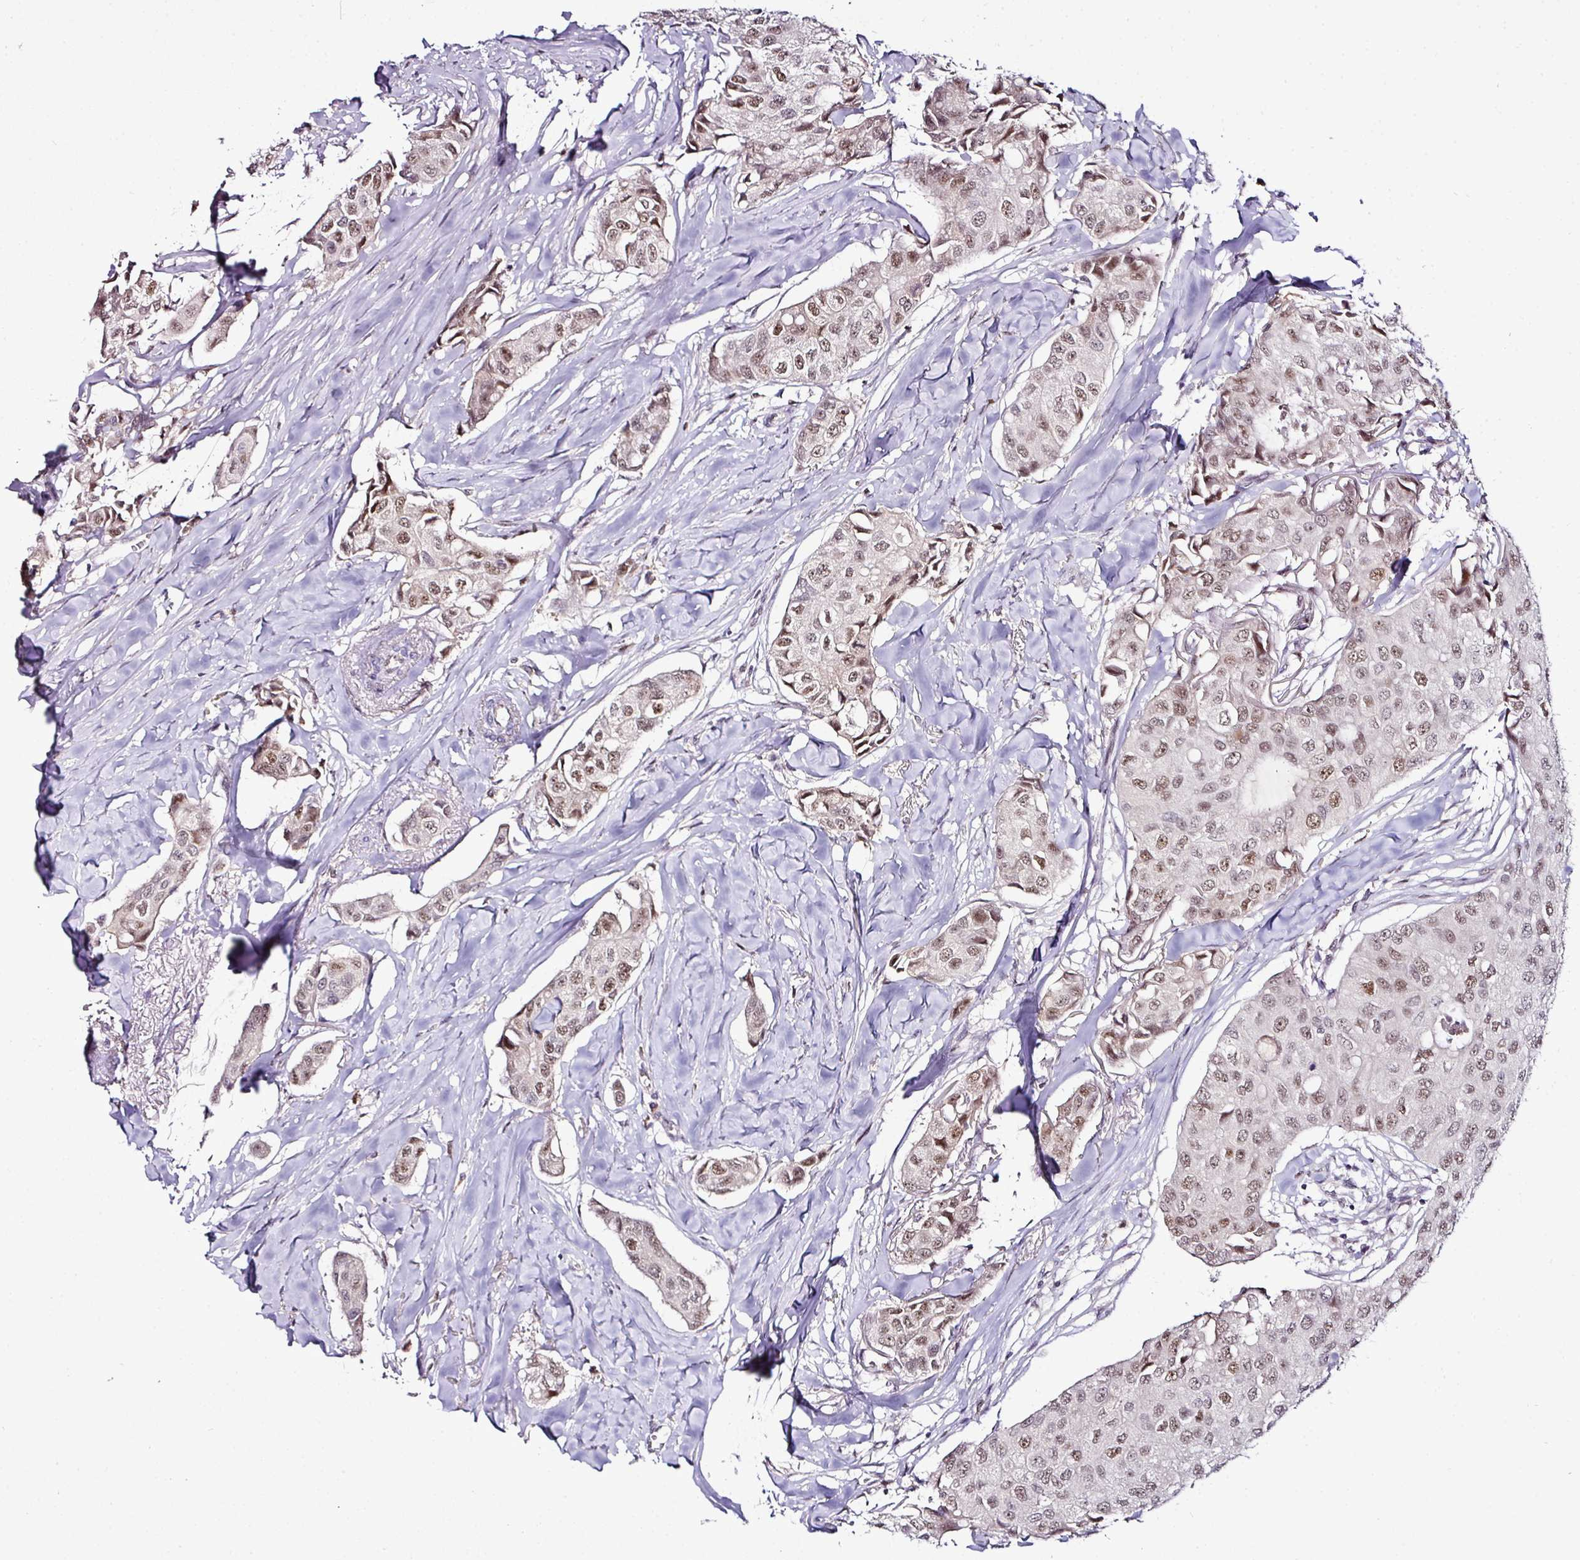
{"staining": {"intensity": "weak", "quantity": ">75%", "location": "nuclear"}, "tissue": "breast cancer", "cell_type": "Tumor cells", "image_type": "cancer", "snomed": [{"axis": "morphology", "description": "Duct carcinoma"}, {"axis": "topography", "description": "Breast"}], "caption": "A brown stain labels weak nuclear positivity of a protein in breast cancer tumor cells. (IHC, brightfield microscopy, high magnification).", "gene": "KLF16", "patient": {"sex": "female", "age": 80}}